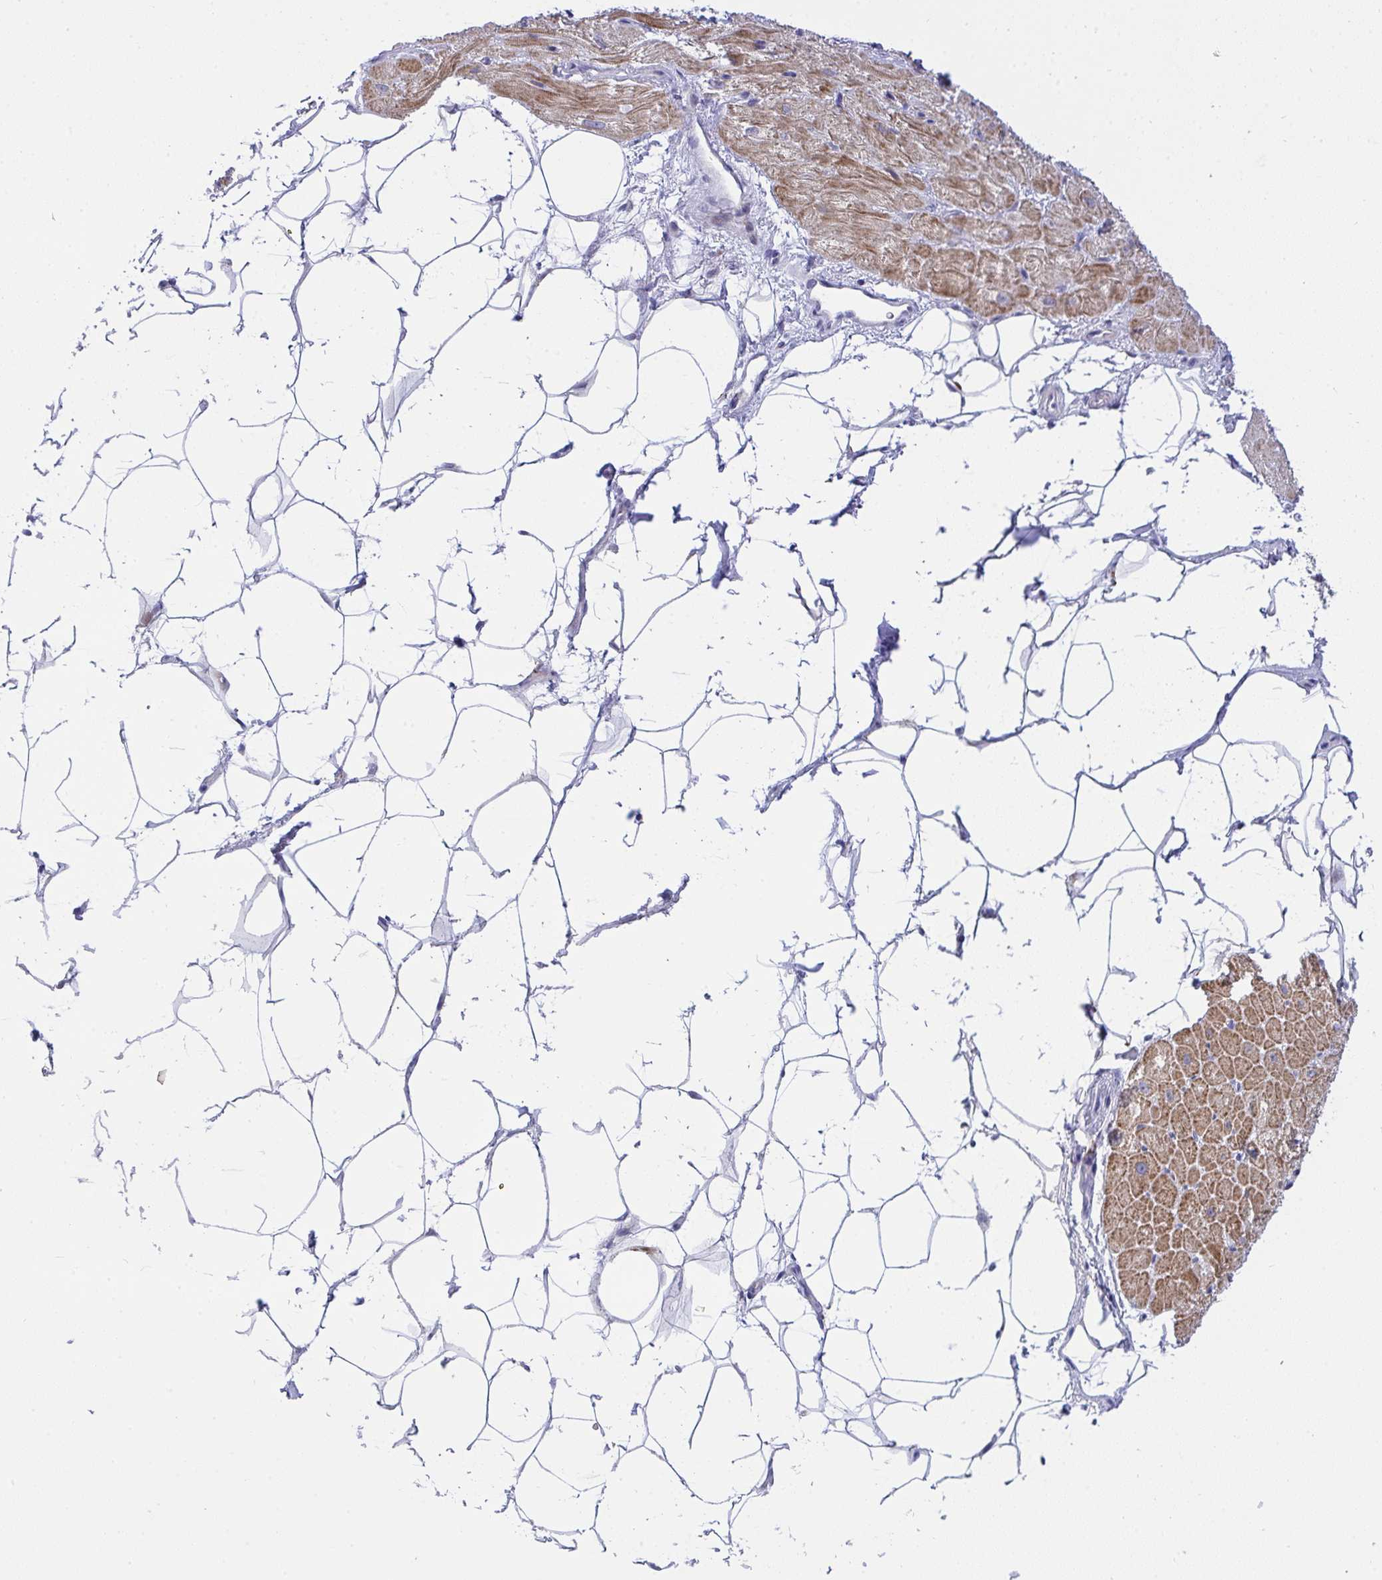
{"staining": {"intensity": "strong", "quantity": "25%-75%", "location": "cytoplasmic/membranous"}, "tissue": "heart muscle", "cell_type": "Cardiomyocytes", "image_type": "normal", "snomed": [{"axis": "morphology", "description": "Normal tissue, NOS"}, {"axis": "topography", "description": "Heart"}], "caption": "This photomicrograph reveals immunohistochemistry staining of benign heart muscle, with high strong cytoplasmic/membranous positivity in approximately 25%-75% of cardiomyocytes.", "gene": "ZNF554", "patient": {"sex": "male", "age": 62}}